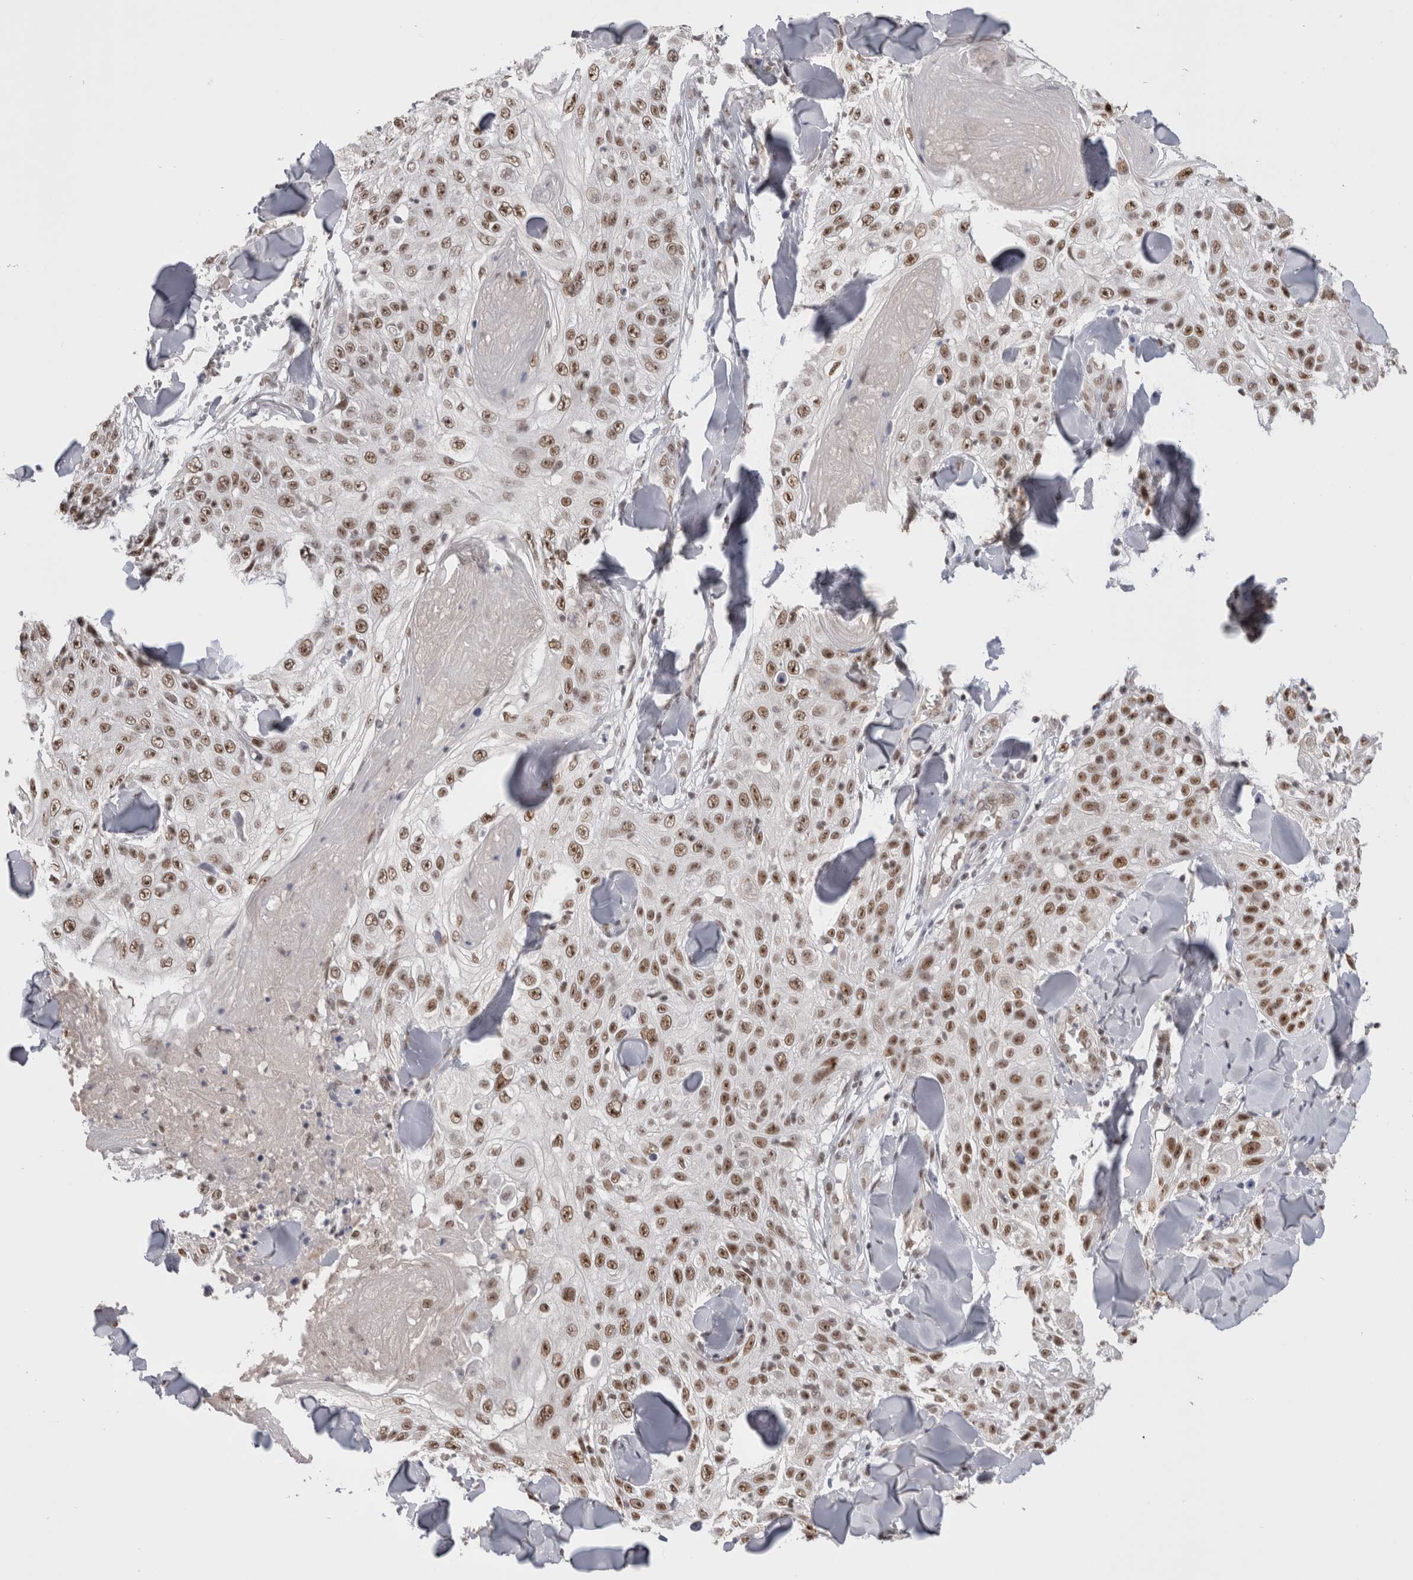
{"staining": {"intensity": "moderate", "quantity": ">75%", "location": "nuclear"}, "tissue": "skin cancer", "cell_type": "Tumor cells", "image_type": "cancer", "snomed": [{"axis": "morphology", "description": "Squamous cell carcinoma, NOS"}, {"axis": "topography", "description": "Skin"}], "caption": "Brown immunohistochemical staining in human skin squamous cell carcinoma shows moderate nuclear staining in approximately >75% of tumor cells.", "gene": "DAXX", "patient": {"sex": "male", "age": 86}}